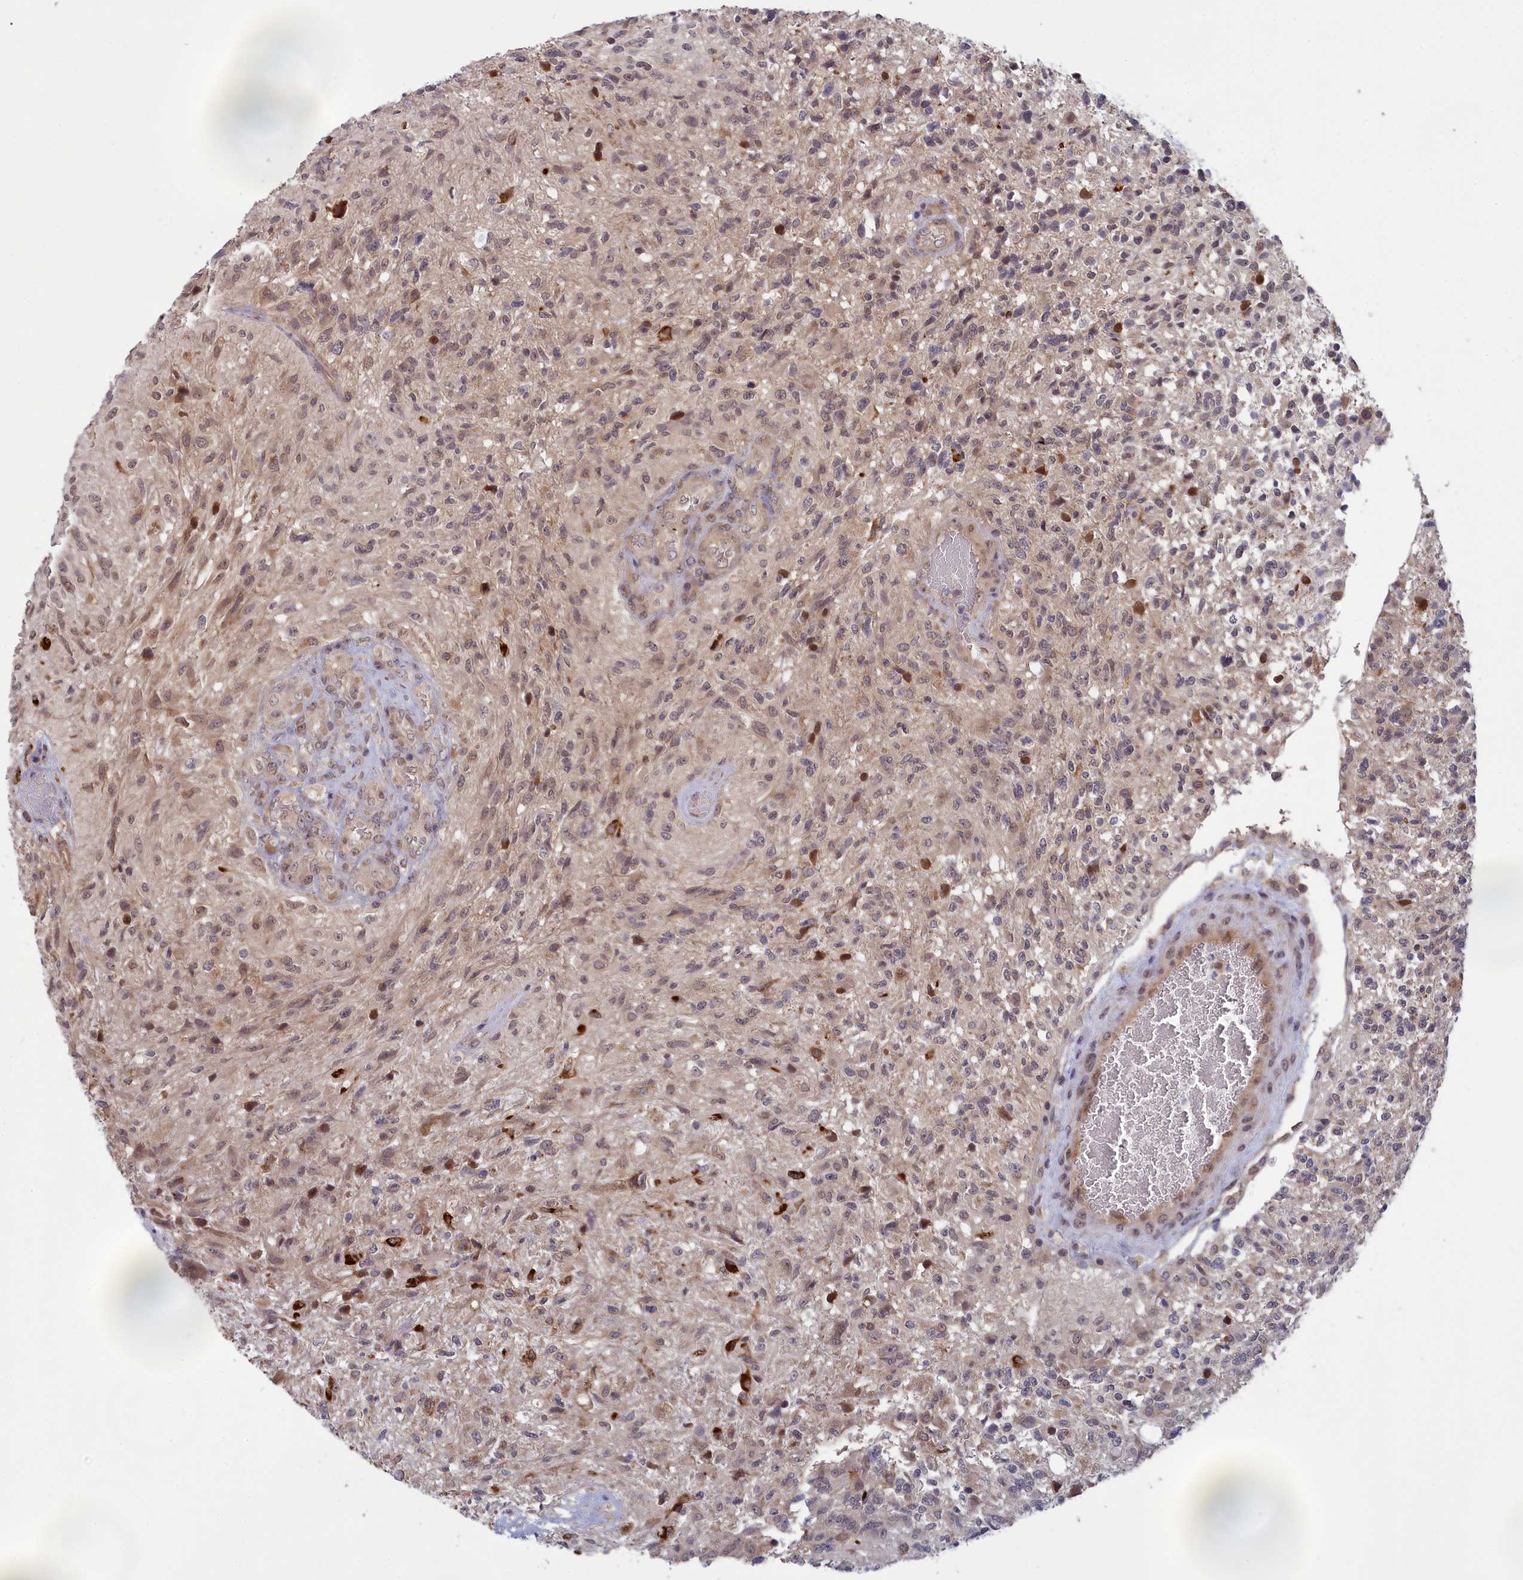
{"staining": {"intensity": "weak", "quantity": "<25%", "location": "cytoplasmic/membranous"}, "tissue": "glioma", "cell_type": "Tumor cells", "image_type": "cancer", "snomed": [{"axis": "morphology", "description": "Glioma, malignant, High grade"}, {"axis": "topography", "description": "Brain"}], "caption": "Human glioma stained for a protein using IHC displays no expression in tumor cells.", "gene": "MRI1", "patient": {"sex": "male", "age": 56}}